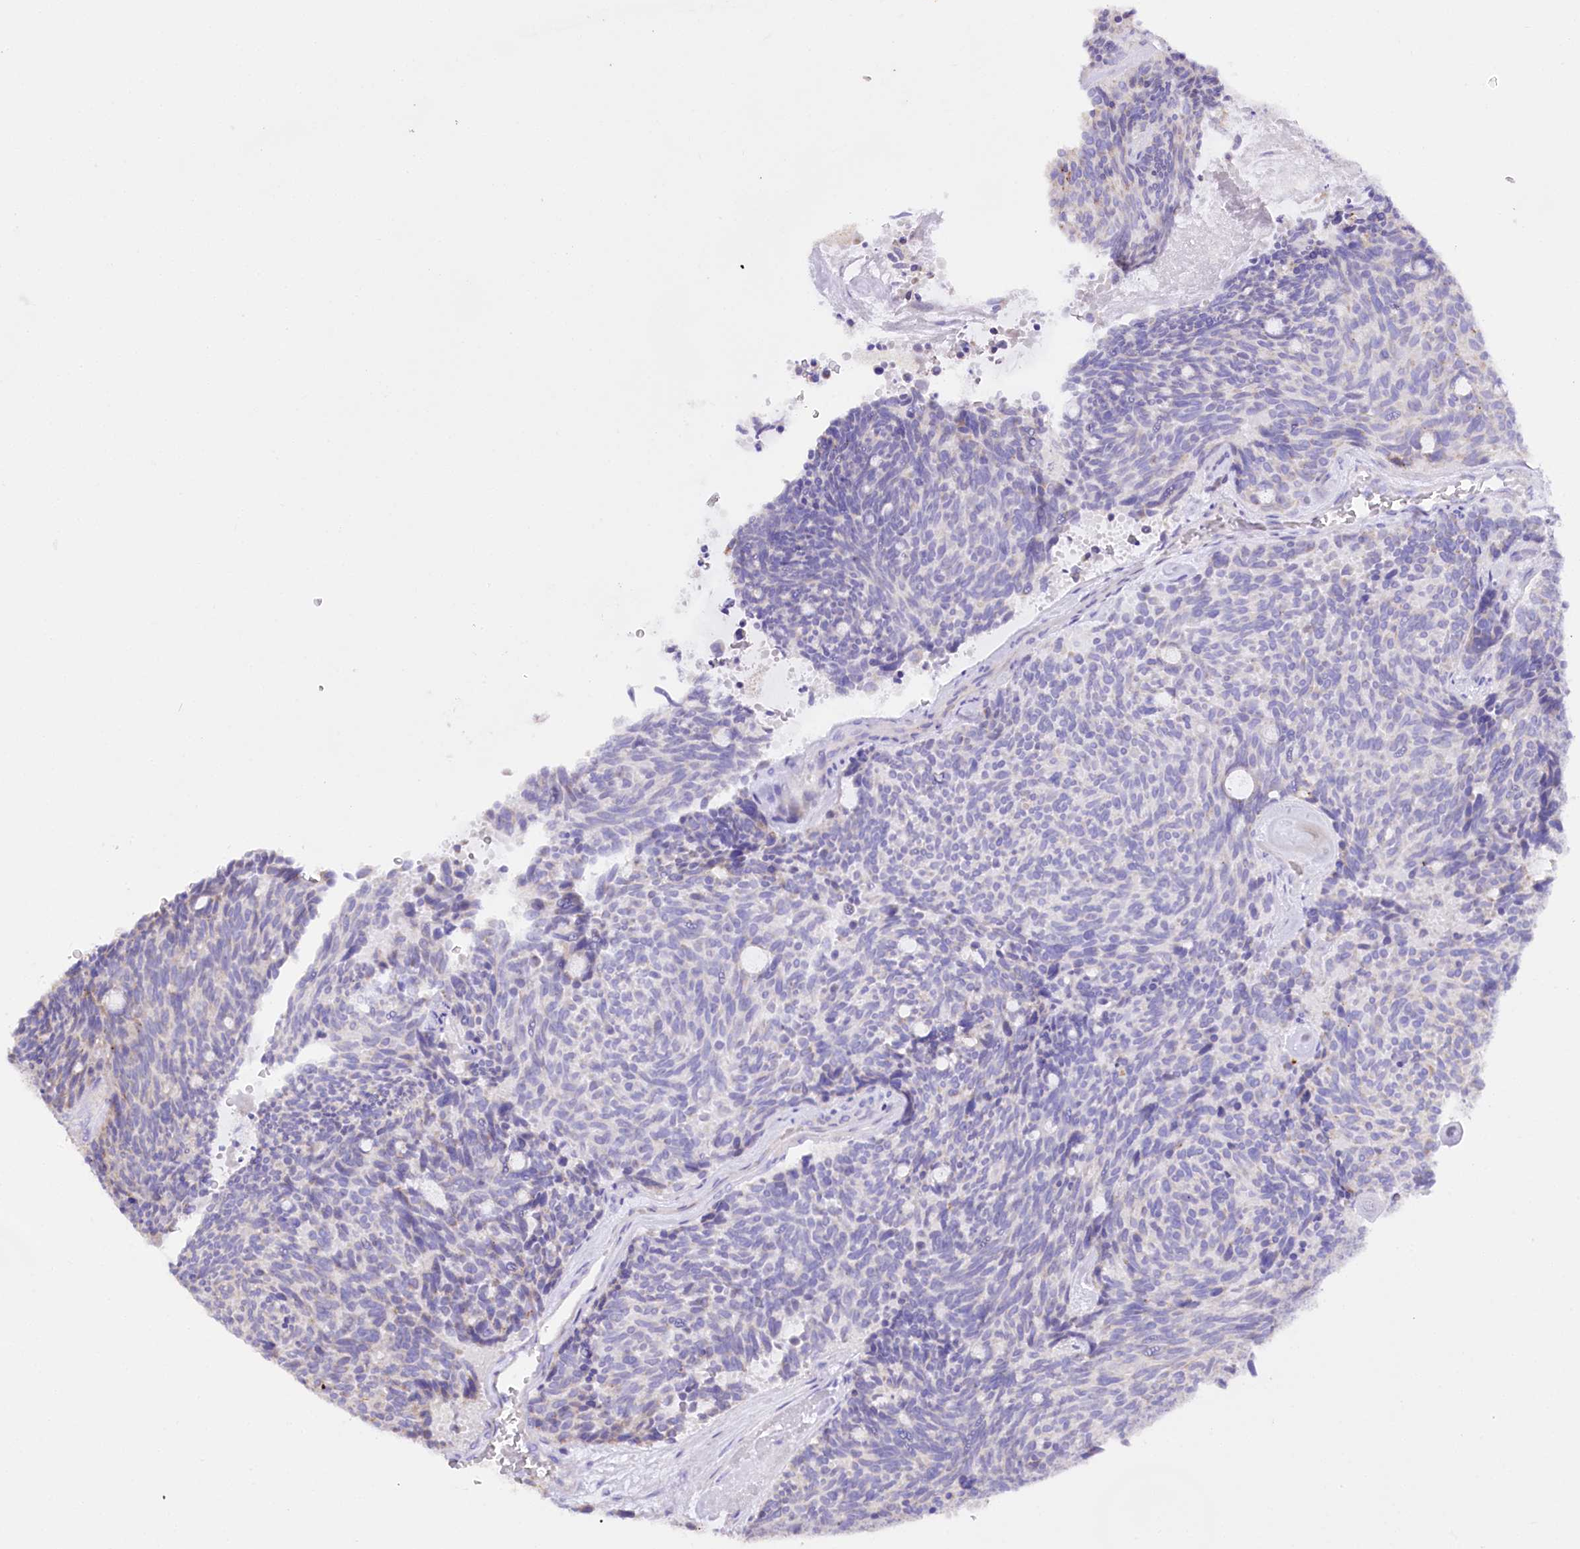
{"staining": {"intensity": "negative", "quantity": "none", "location": "none"}, "tissue": "carcinoid", "cell_type": "Tumor cells", "image_type": "cancer", "snomed": [{"axis": "morphology", "description": "Carcinoid, malignant, NOS"}, {"axis": "topography", "description": "Pancreas"}], "caption": "This is a photomicrograph of IHC staining of carcinoid, which shows no positivity in tumor cells.", "gene": "PTER", "patient": {"sex": "female", "age": 54}}